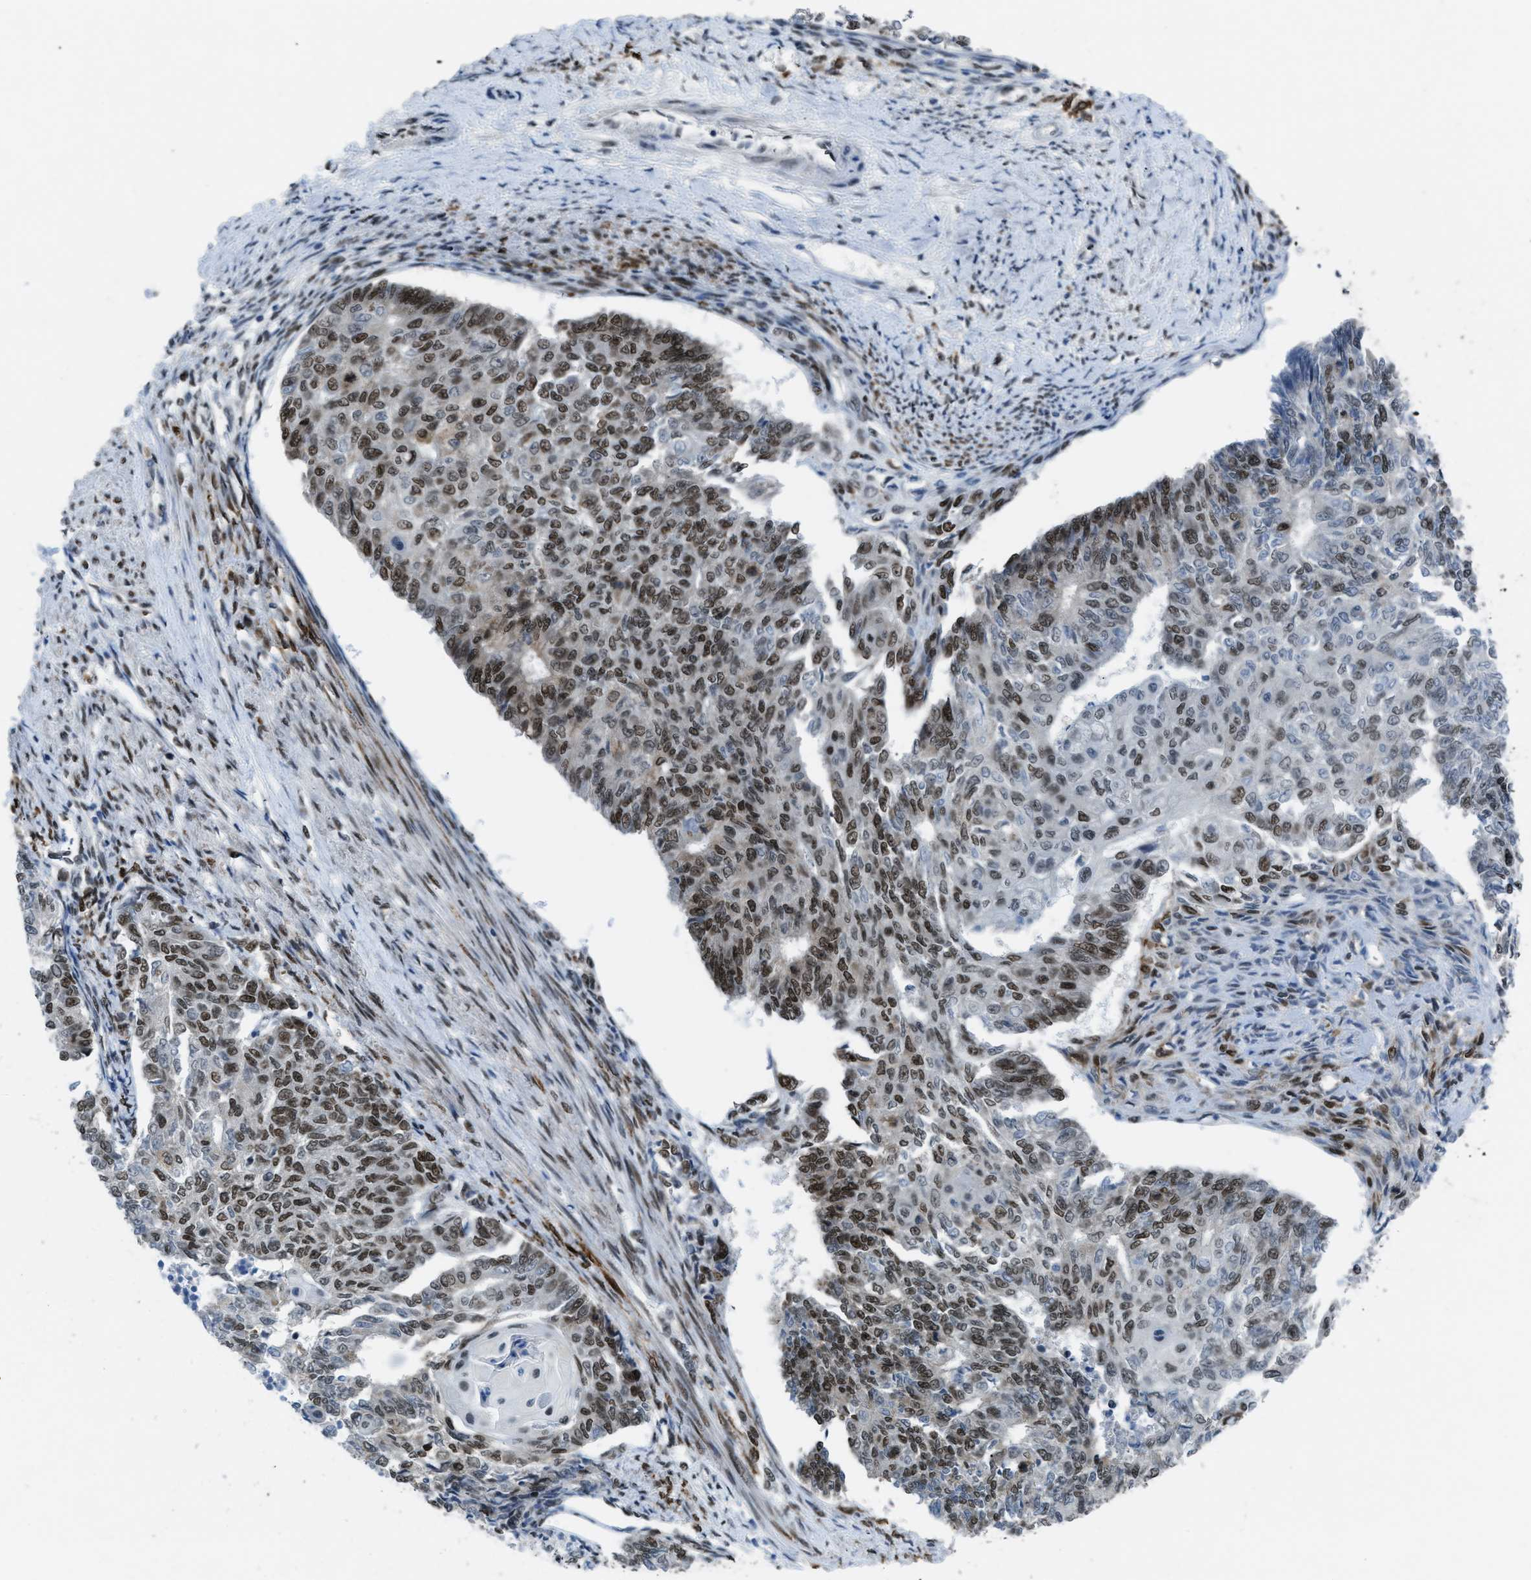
{"staining": {"intensity": "moderate", "quantity": ">75%", "location": "nuclear"}, "tissue": "endometrial cancer", "cell_type": "Tumor cells", "image_type": "cancer", "snomed": [{"axis": "morphology", "description": "Adenocarcinoma, NOS"}, {"axis": "topography", "description": "Endometrium"}], "caption": "About >75% of tumor cells in endometrial cancer exhibit moderate nuclear protein expression as visualized by brown immunohistochemical staining.", "gene": "GATAD2B", "patient": {"sex": "female", "age": 32}}